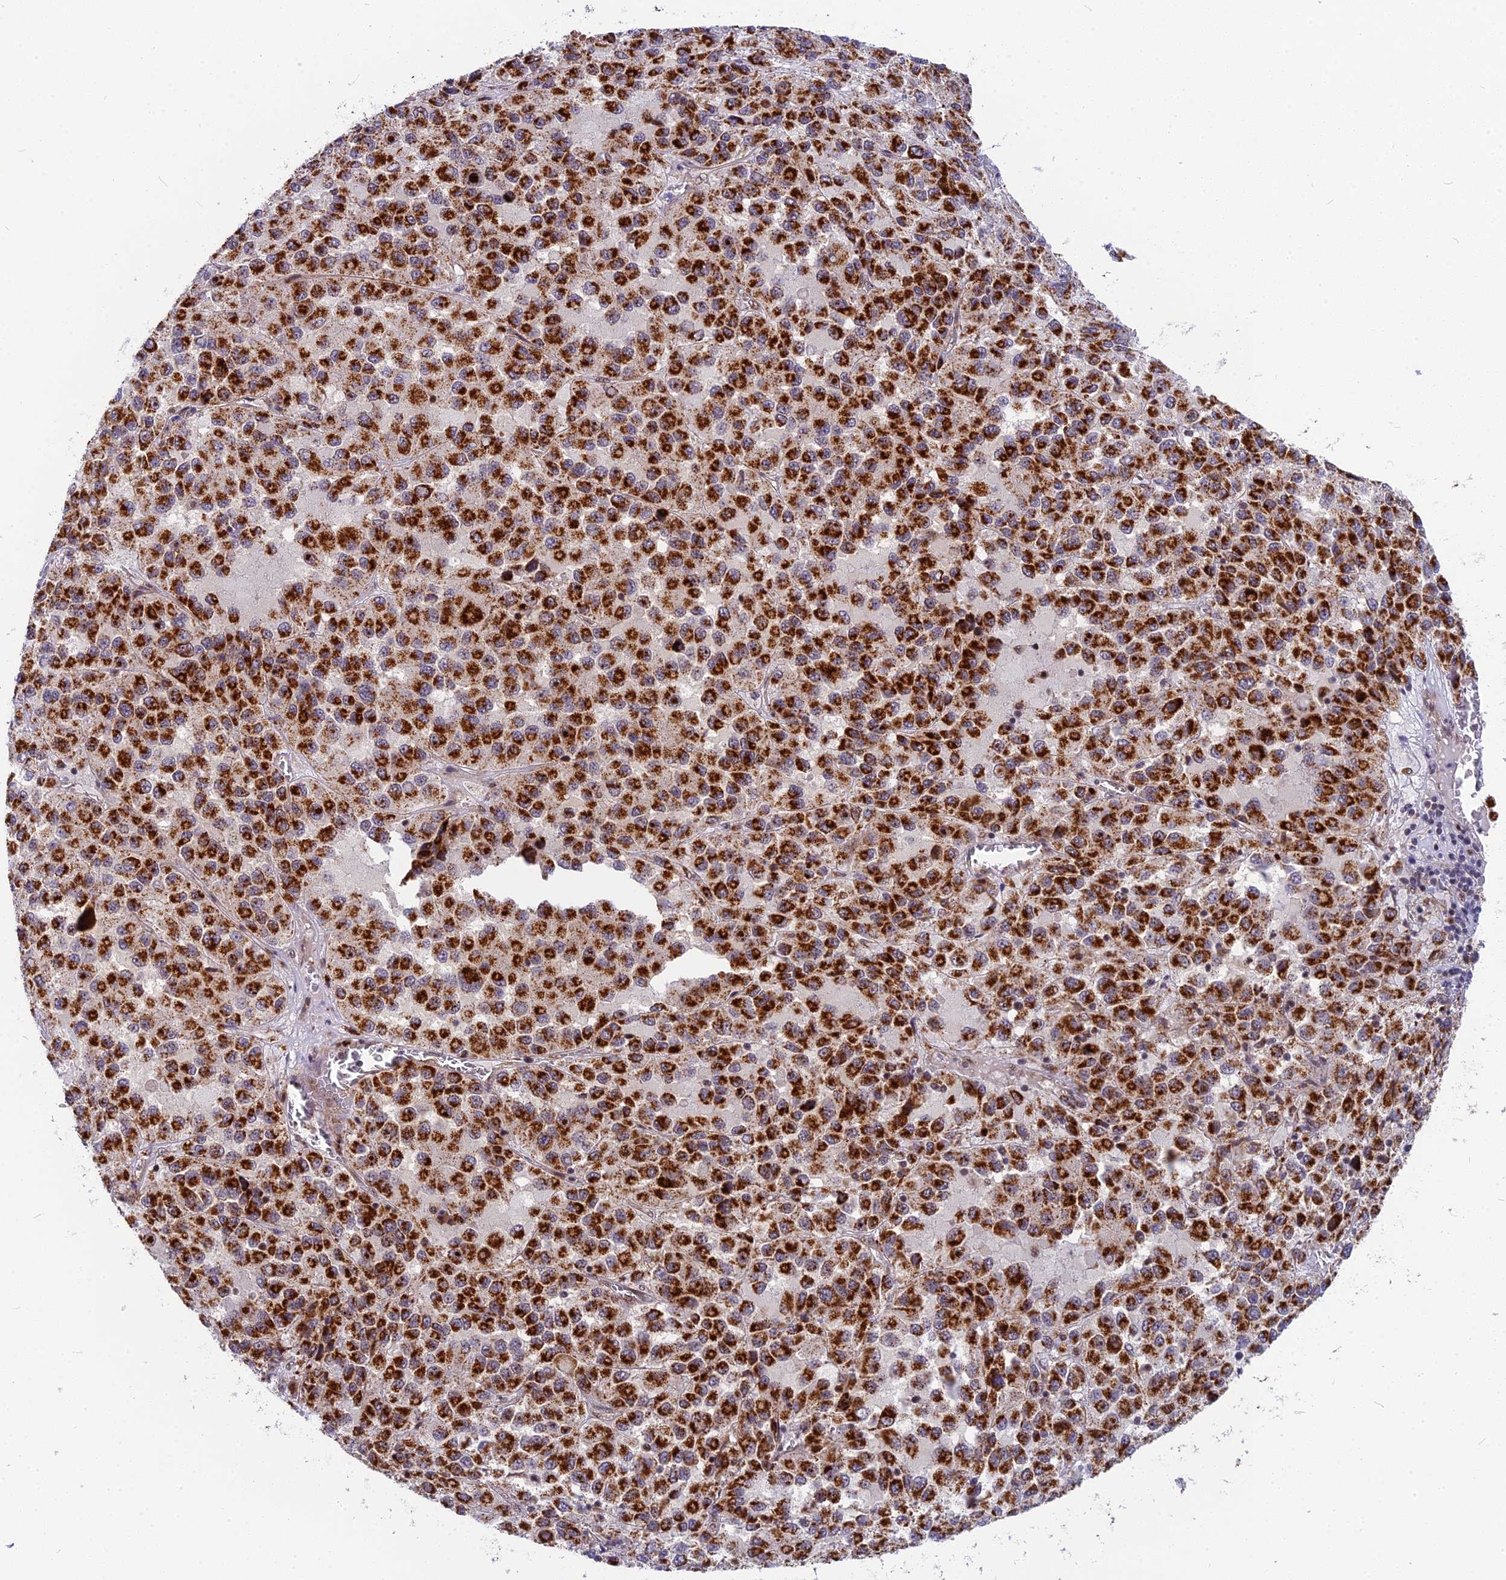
{"staining": {"intensity": "strong", "quantity": ">75%", "location": "cytoplasmic/membranous"}, "tissue": "melanoma", "cell_type": "Tumor cells", "image_type": "cancer", "snomed": [{"axis": "morphology", "description": "Malignant melanoma, Metastatic site"}, {"axis": "topography", "description": "Lung"}], "caption": "Malignant melanoma (metastatic site) stained for a protein shows strong cytoplasmic/membranous positivity in tumor cells.", "gene": "CMC1", "patient": {"sex": "male", "age": 64}}